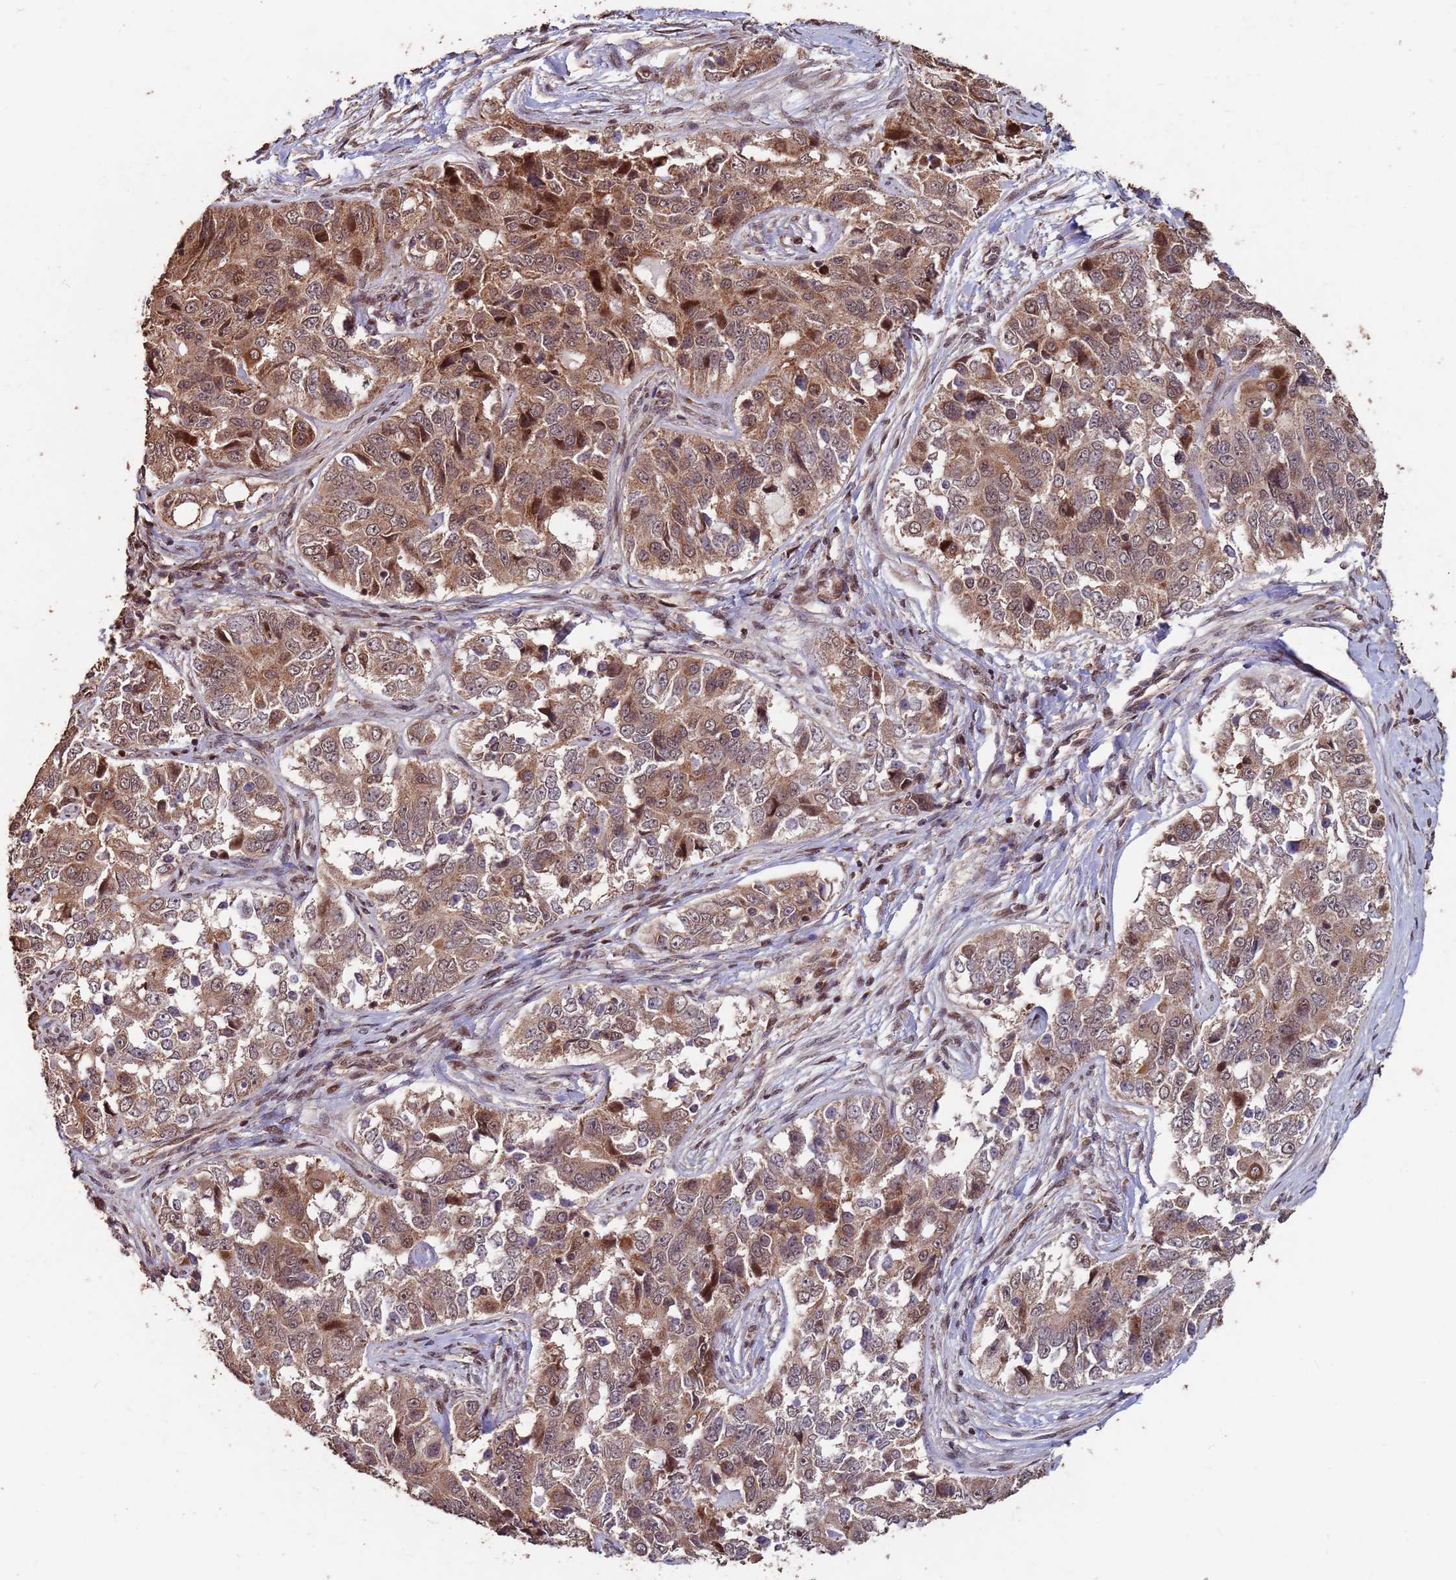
{"staining": {"intensity": "moderate", "quantity": ">75%", "location": "cytoplasmic/membranous,nuclear"}, "tissue": "ovarian cancer", "cell_type": "Tumor cells", "image_type": "cancer", "snomed": [{"axis": "morphology", "description": "Carcinoma, endometroid"}, {"axis": "topography", "description": "Ovary"}], "caption": "Protein expression analysis of ovarian cancer exhibits moderate cytoplasmic/membranous and nuclear expression in about >75% of tumor cells.", "gene": "PRR7", "patient": {"sex": "female", "age": 51}}